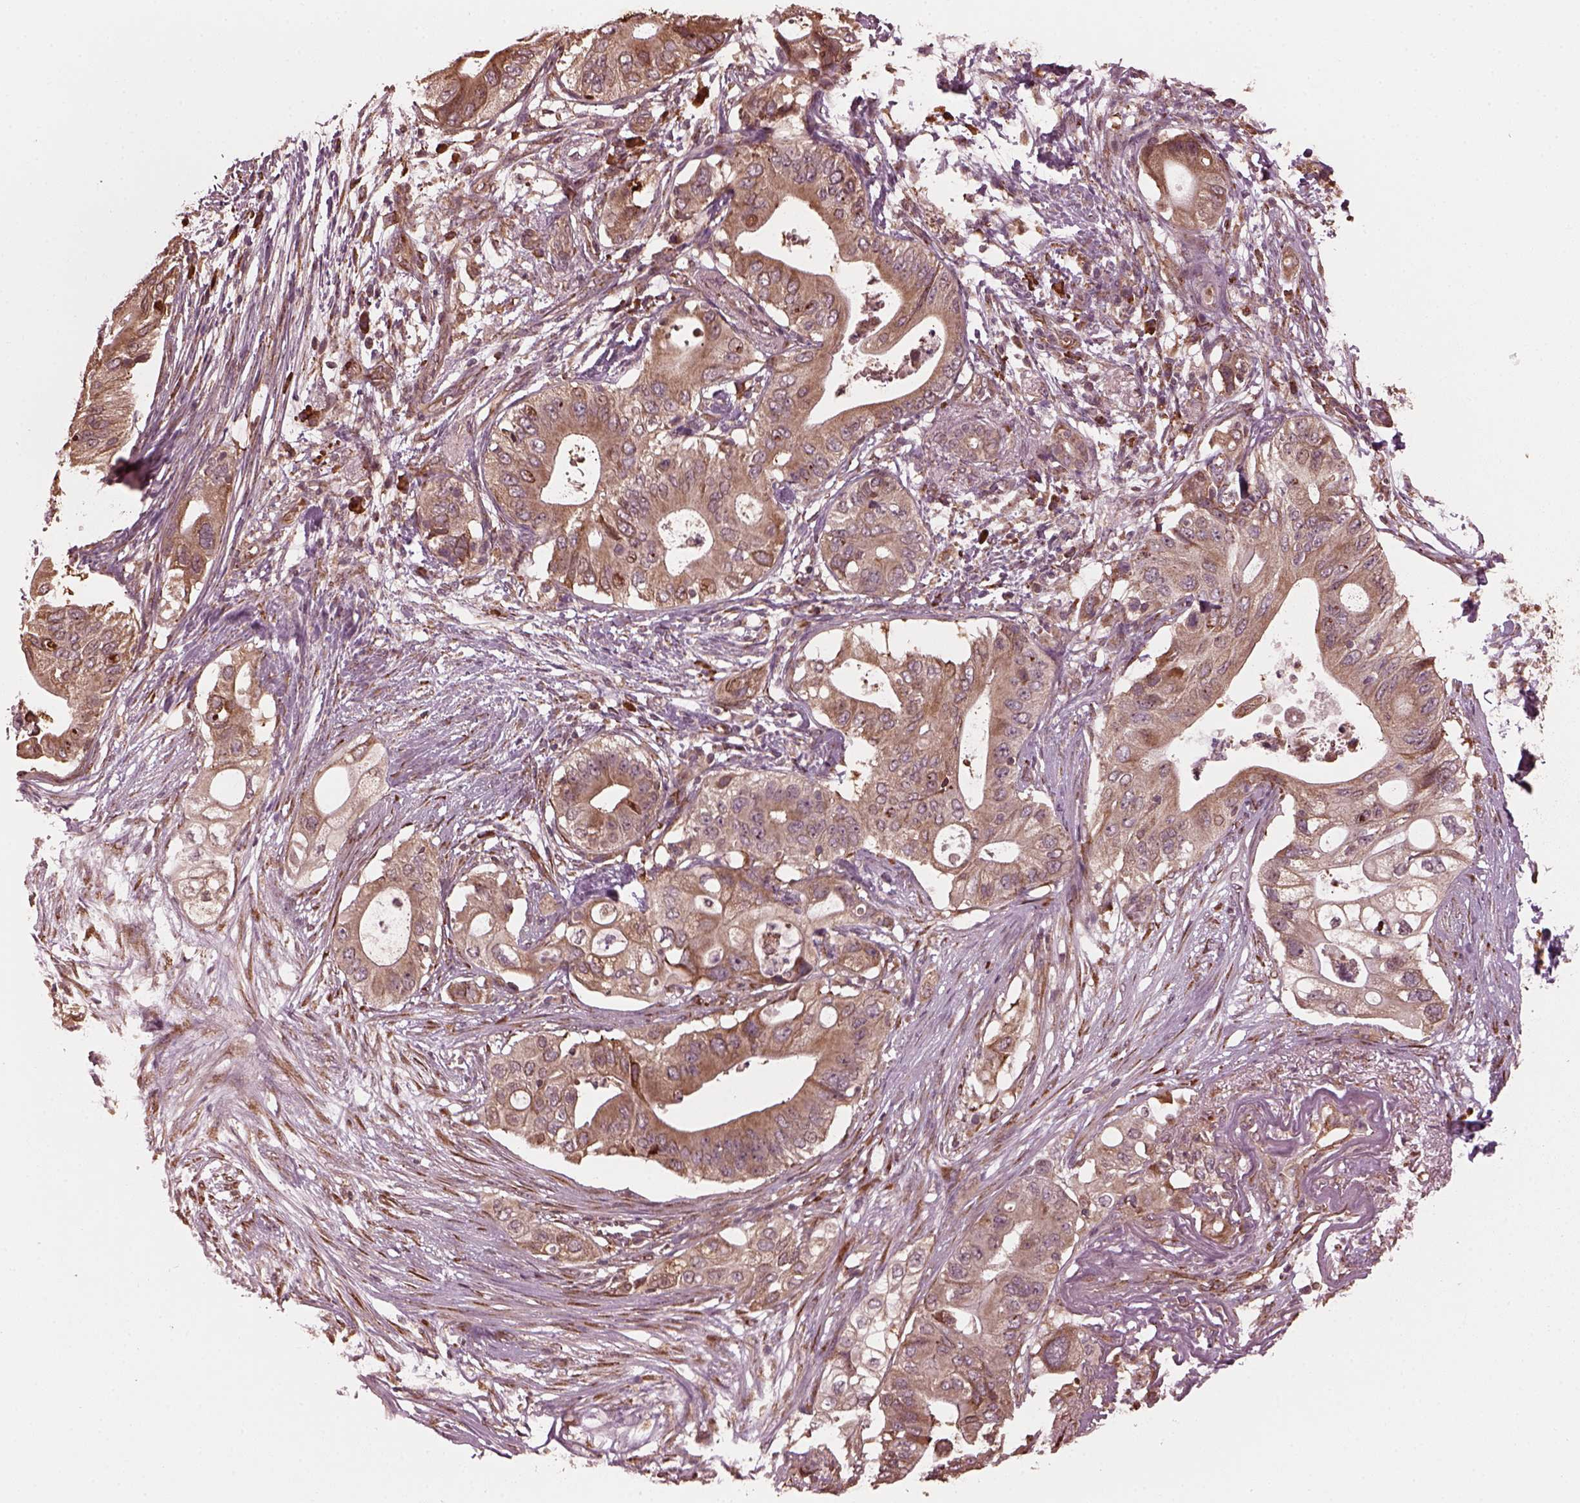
{"staining": {"intensity": "weak", "quantity": ">75%", "location": "cytoplasmic/membranous"}, "tissue": "pancreatic cancer", "cell_type": "Tumor cells", "image_type": "cancer", "snomed": [{"axis": "morphology", "description": "Adenocarcinoma, NOS"}, {"axis": "topography", "description": "Pancreas"}], "caption": "Pancreatic adenocarcinoma was stained to show a protein in brown. There is low levels of weak cytoplasmic/membranous staining in approximately >75% of tumor cells.", "gene": "ZNF292", "patient": {"sex": "female", "age": 72}}